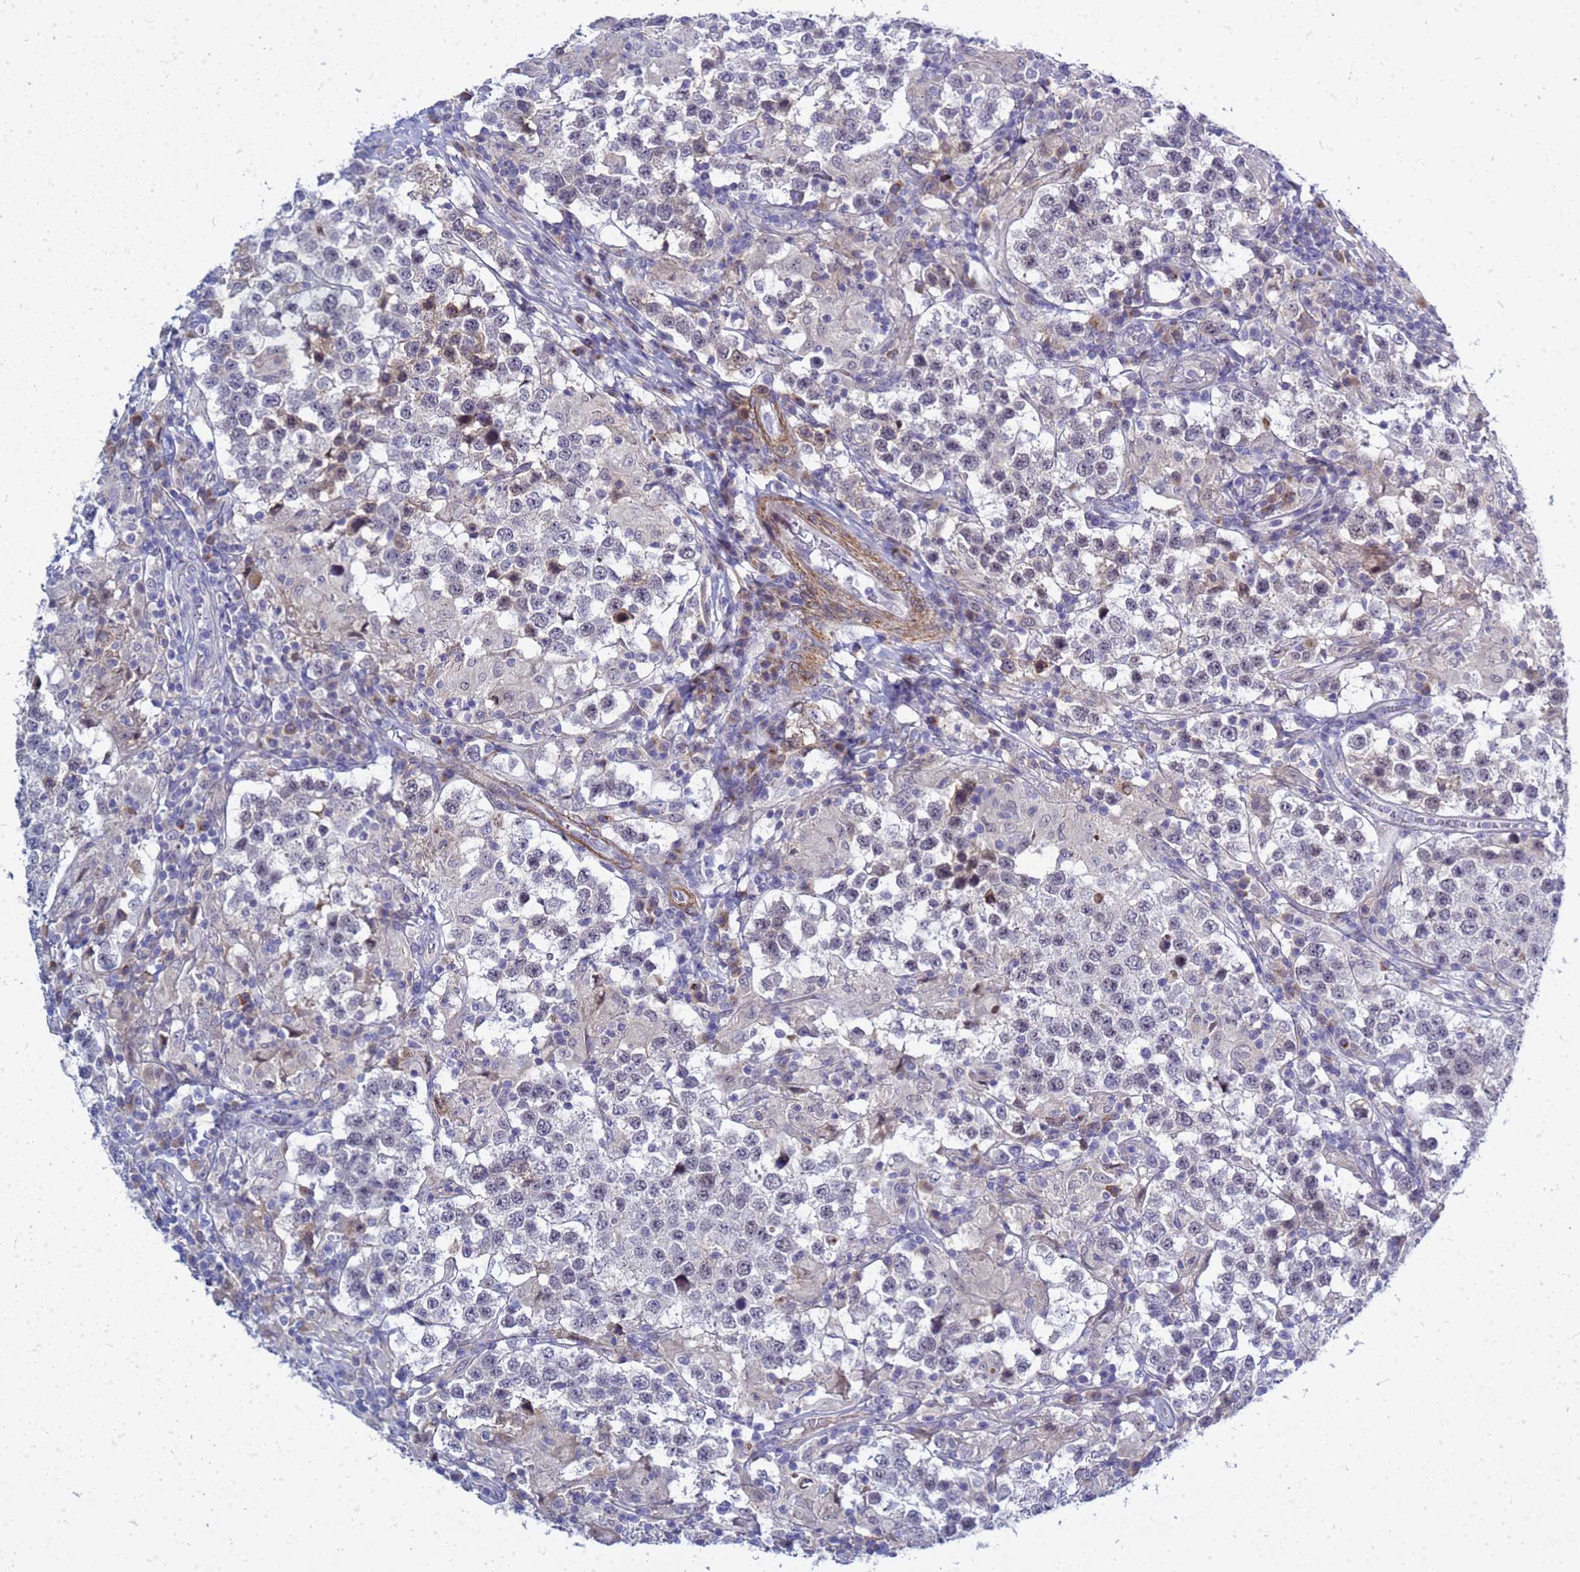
{"staining": {"intensity": "weak", "quantity": "<25%", "location": "nuclear"}, "tissue": "testis cancer", "cell_type": "Tumor cells", "image_type": "cancer", "snomed": [{"axis": "morphology", "description": "Seminoma, NOS"}, {"axis": "morphology", "description": "Carcinoma, Embryonal, NOS"}, {"axis": "topography", "description": "Testis"}], "caption": "IHC histopathology image of neoplastic tissue: testis cancer (embryonal carcinoma) stained with DAB exhibits no significant protein staining in tumor cells. (Immunohistochemistry, brightfield microscopy, high magnification).", "gene": "SRGAP3", "patient": {"sex": "male", "age": 41}}